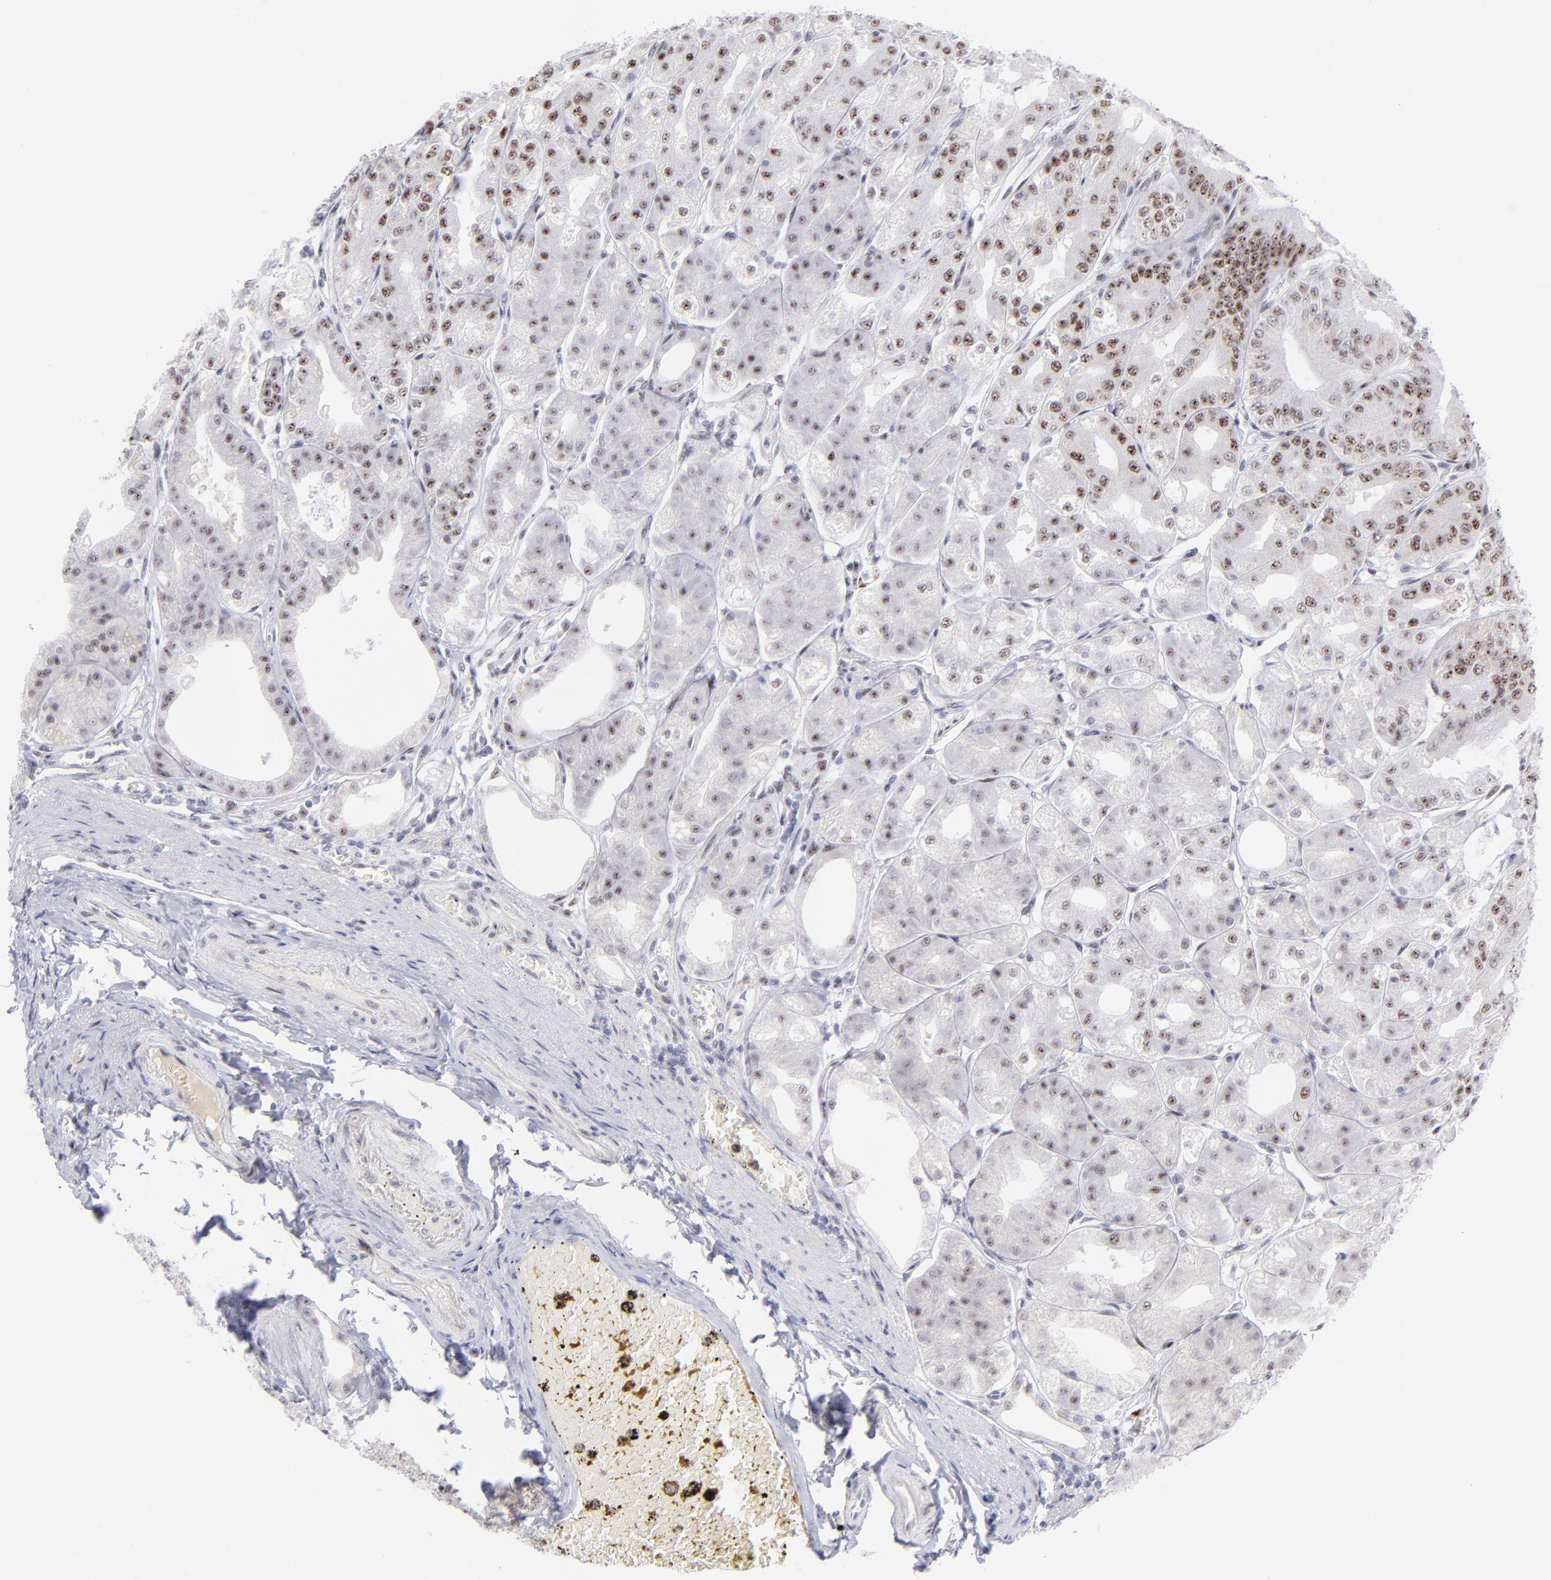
{"staining": {"intensity": "moderate", "quantity": "25%-75%", "location": "nuclear"}, "tissue": "stomach", "cell_type": "Glandular cells", "image_type": "normal", "snomed": [{"axis": "morphology", "description": "Normal tissue, NOS"}, {"axis": "topography", "description": "Stomach, lower"}], "caption": "IHC photomicrograph of benign stomach: stomach stained using immunohistochemistry (IHC) reveals medium levels of moderate protein expression localized specifically in the nuclear of glandular cells, appearing as a nuclear brown color.", "gene": "CDC25C", "patient": {"sex": "male", "age": 71}}